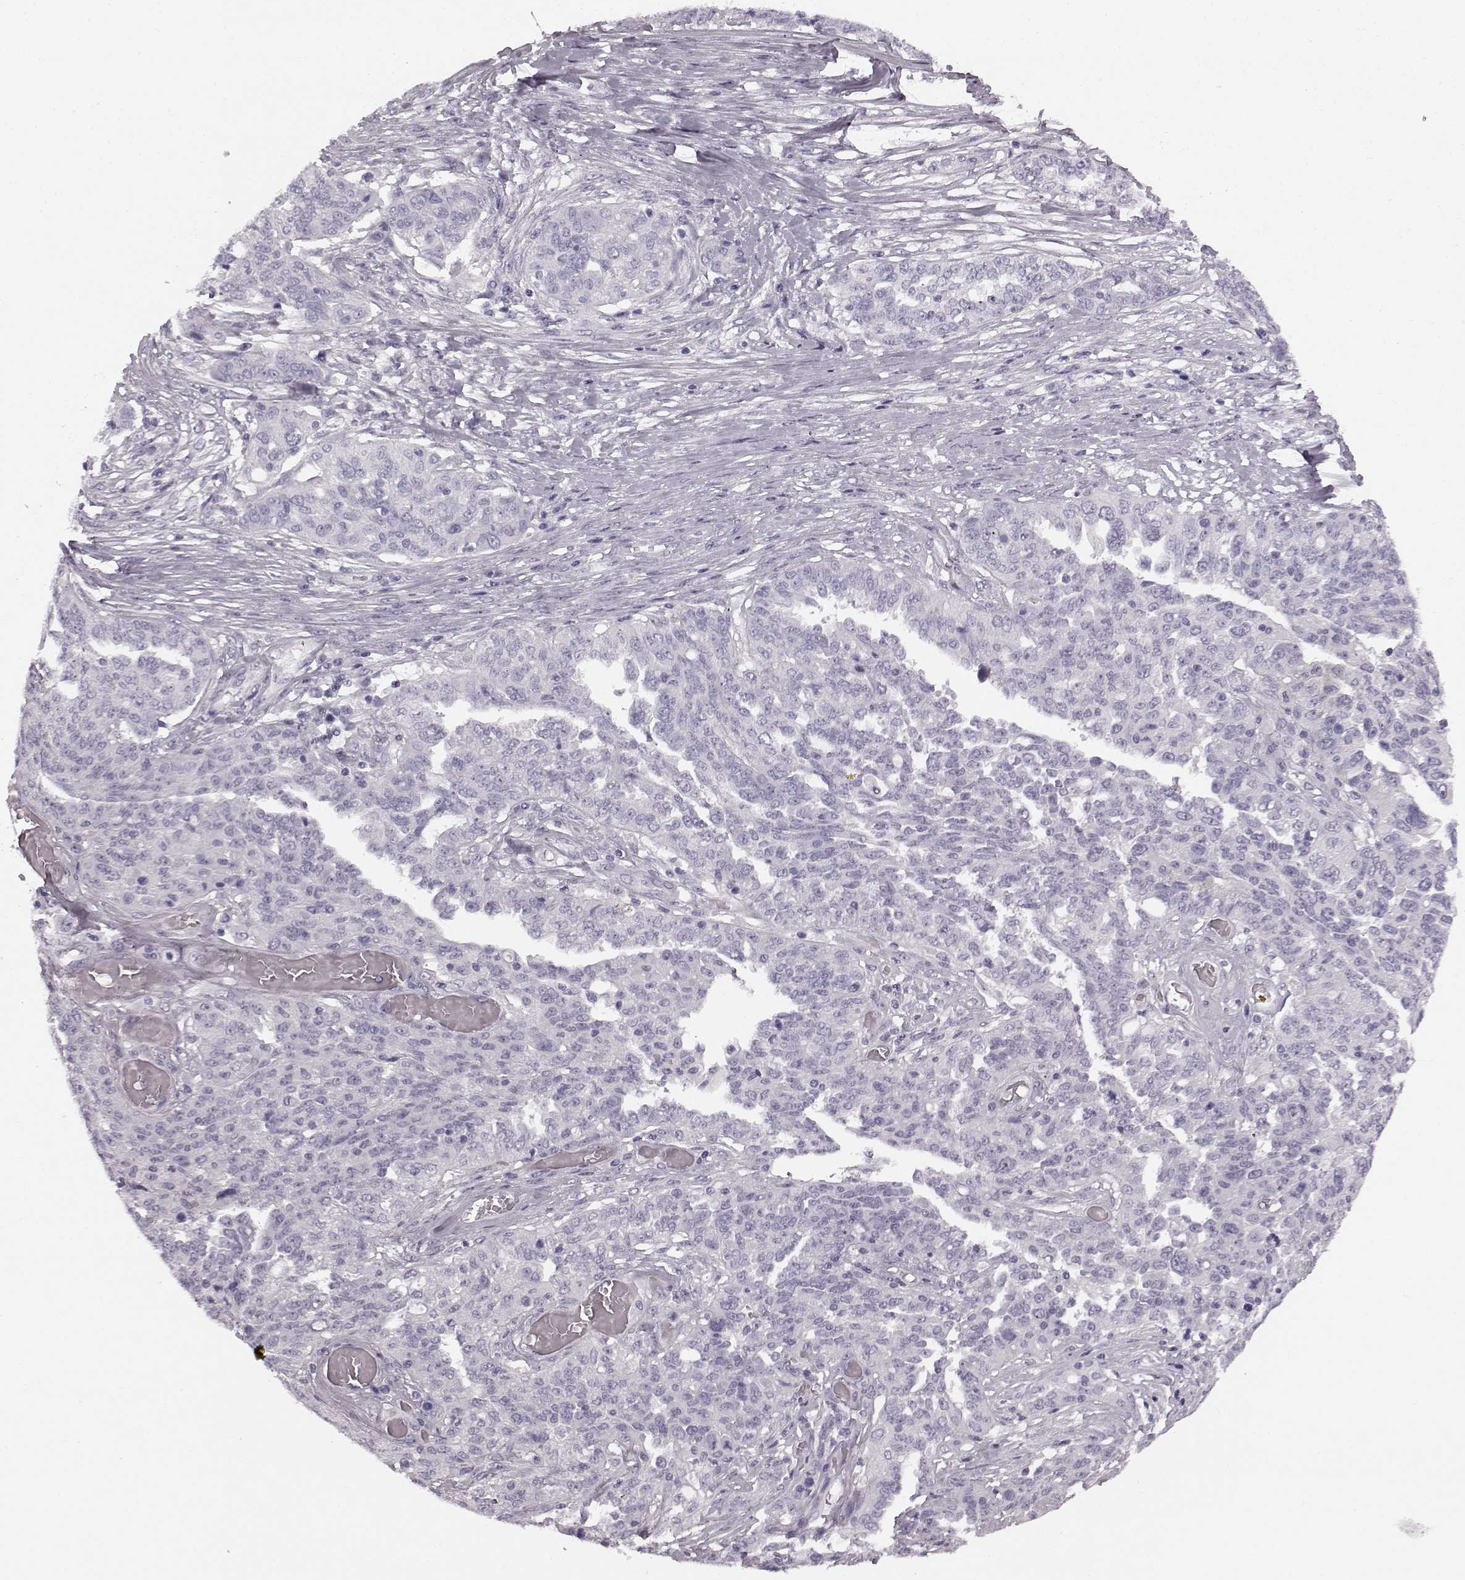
{"staining": {"intensity": "negative", "quantity": "none", "location": "none"}, "tissue": "ovarian cancer", "cell_type": "Tumor cells", "image_type": "cancer", "snomed": [{"axis": "morphology", "description": "Cystadenocarcinoma, serous, NOS"}, {"axis": "topography", "description": "Ovary"}], "caption": "Immunohistochemistry micrograph of ovarian serous cystadenocarcinoma stained for a protein (brown), which shows no staining in tumor cells.", "gene": "TMPRSS15", "patient": {"sex": "female", "age": 67}}